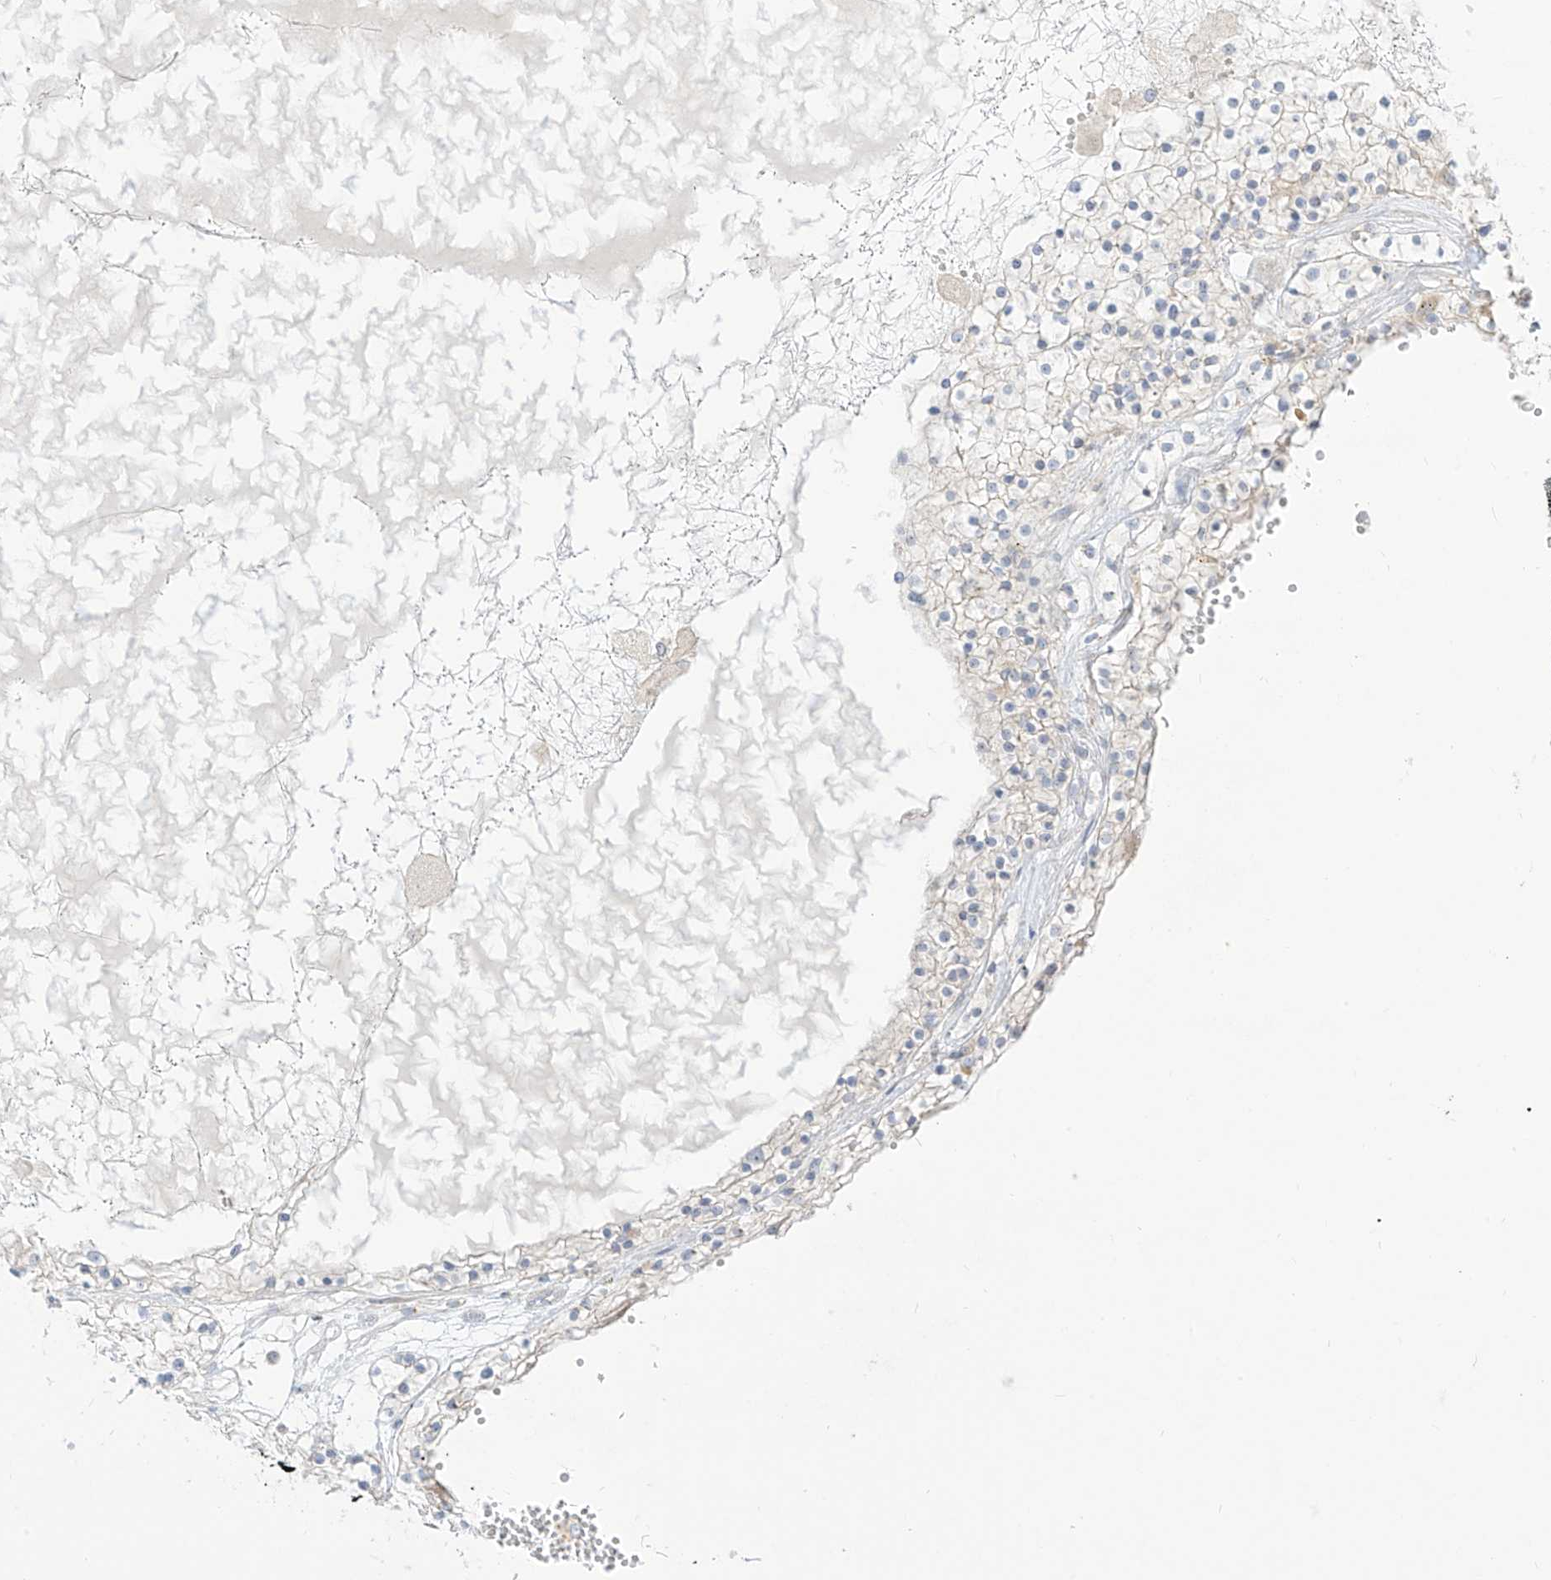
{"staining": {"intensity": "negative", "quantity": "none", "location": "none"}, "tissue": "renal cancer", "cell_type": "Tumor cells", "image_type": "cancer", "snomed": [{"axis": "morphology", "description": "Normal tissue, NOS"}, {"axis": "morphology", "description": "Adenocarcinoma, NOS"}, {"axis": "topography", "description": "Kidney"}], "caption": "Tumor cells show no significant staining in renal cancer (adenocarcinoma).", "gene": "SYTL3", "patient": {"sex": "male", "age": 68}}